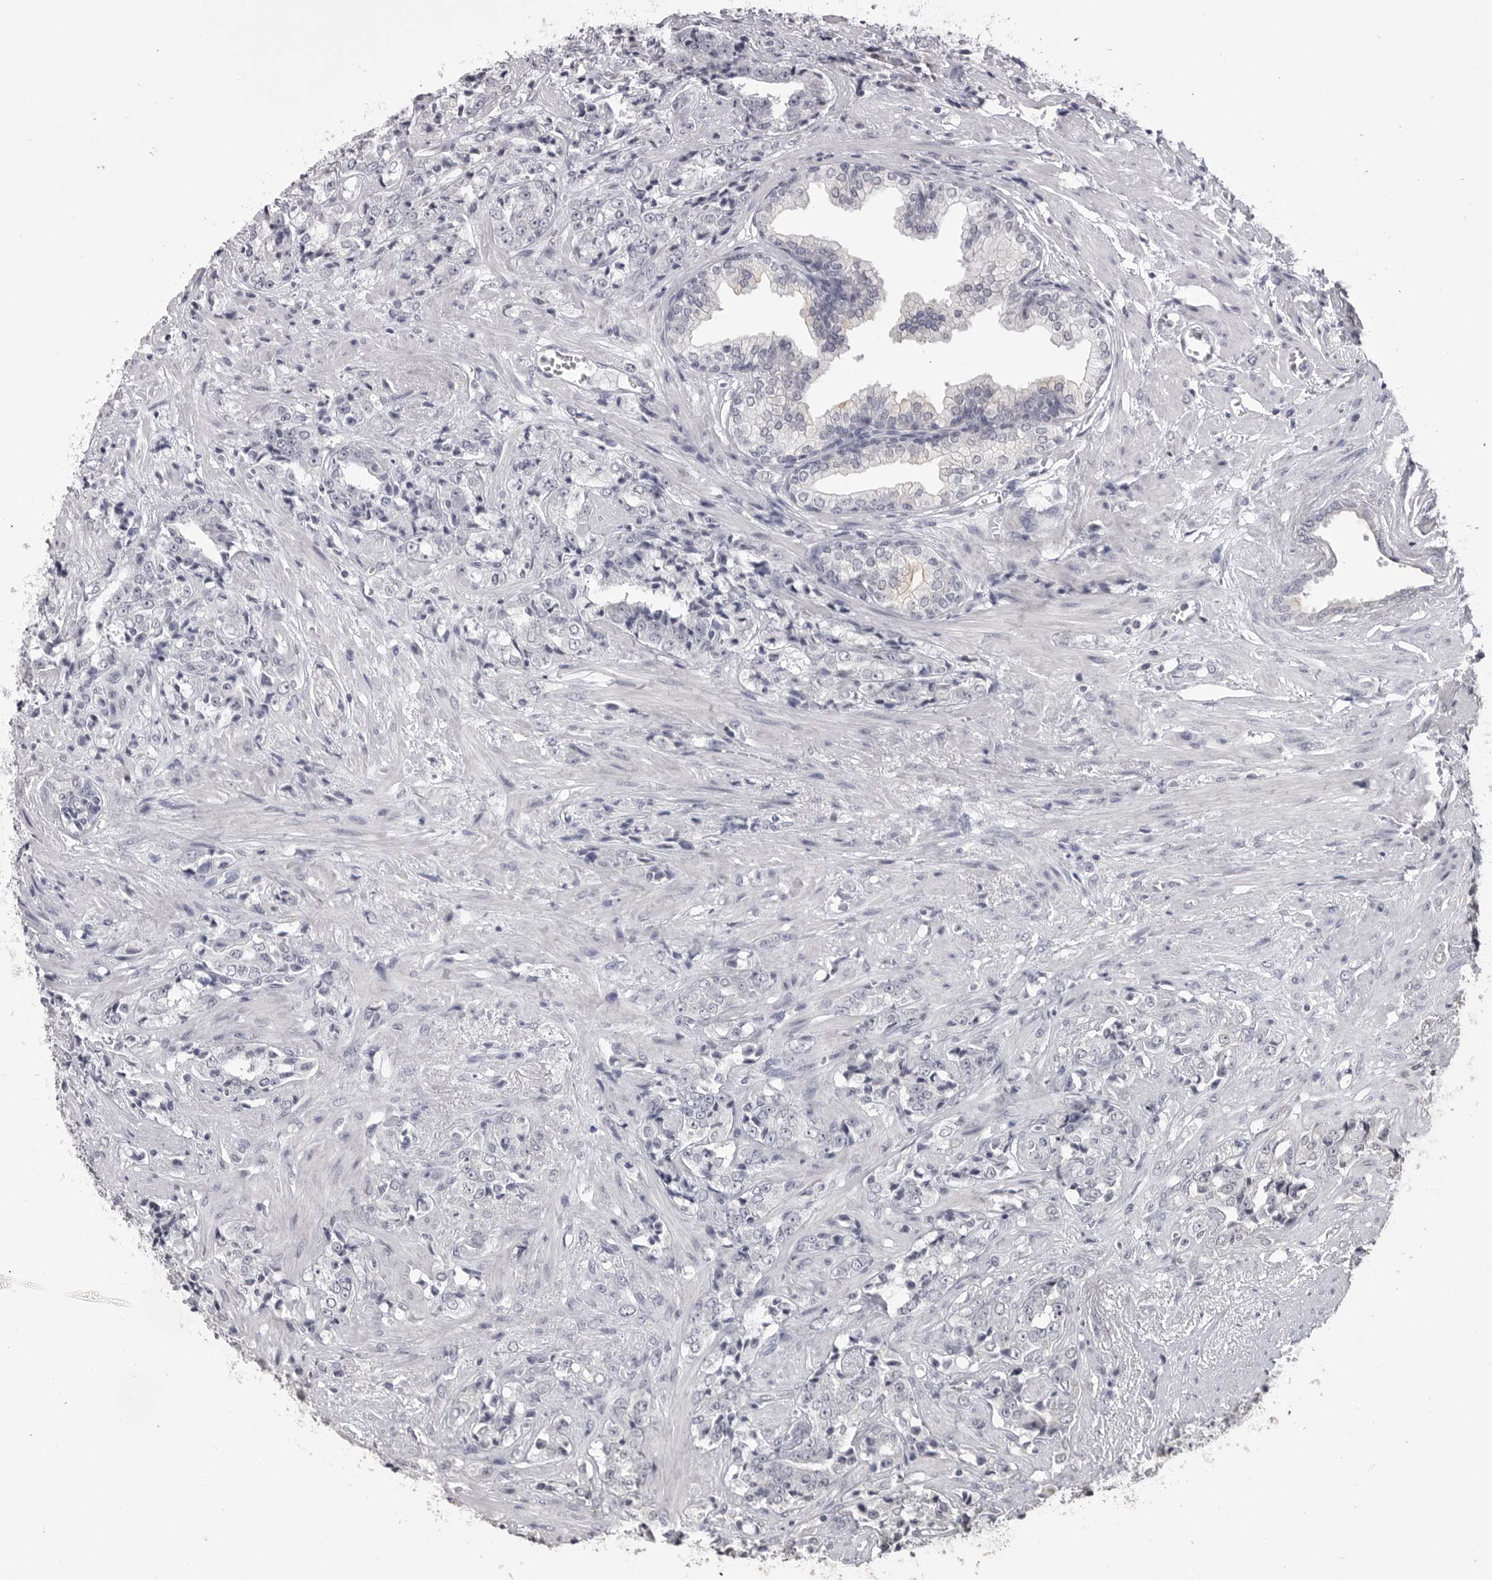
{"staining": {"intensity": "negative", "quantity": "none", "location": "none"}, "tissue": "prostate cancer", "cell_type": "Tumor cells", "image_type": "cancer", "snomed": [{"axis": "morphology", "description": "Adenocarcinoma, High grade"}, {"axis": "topography", "description": "Prostate"}], "caption": "DAB (3,3'-diaminobenzidine) immunohistochemical staining of prostate adenocarcinoma (high-grade) reveals no significant positivity in tumor cells.", "gene": "GPN2", "patient": {"sex": "male", "age": 71}}